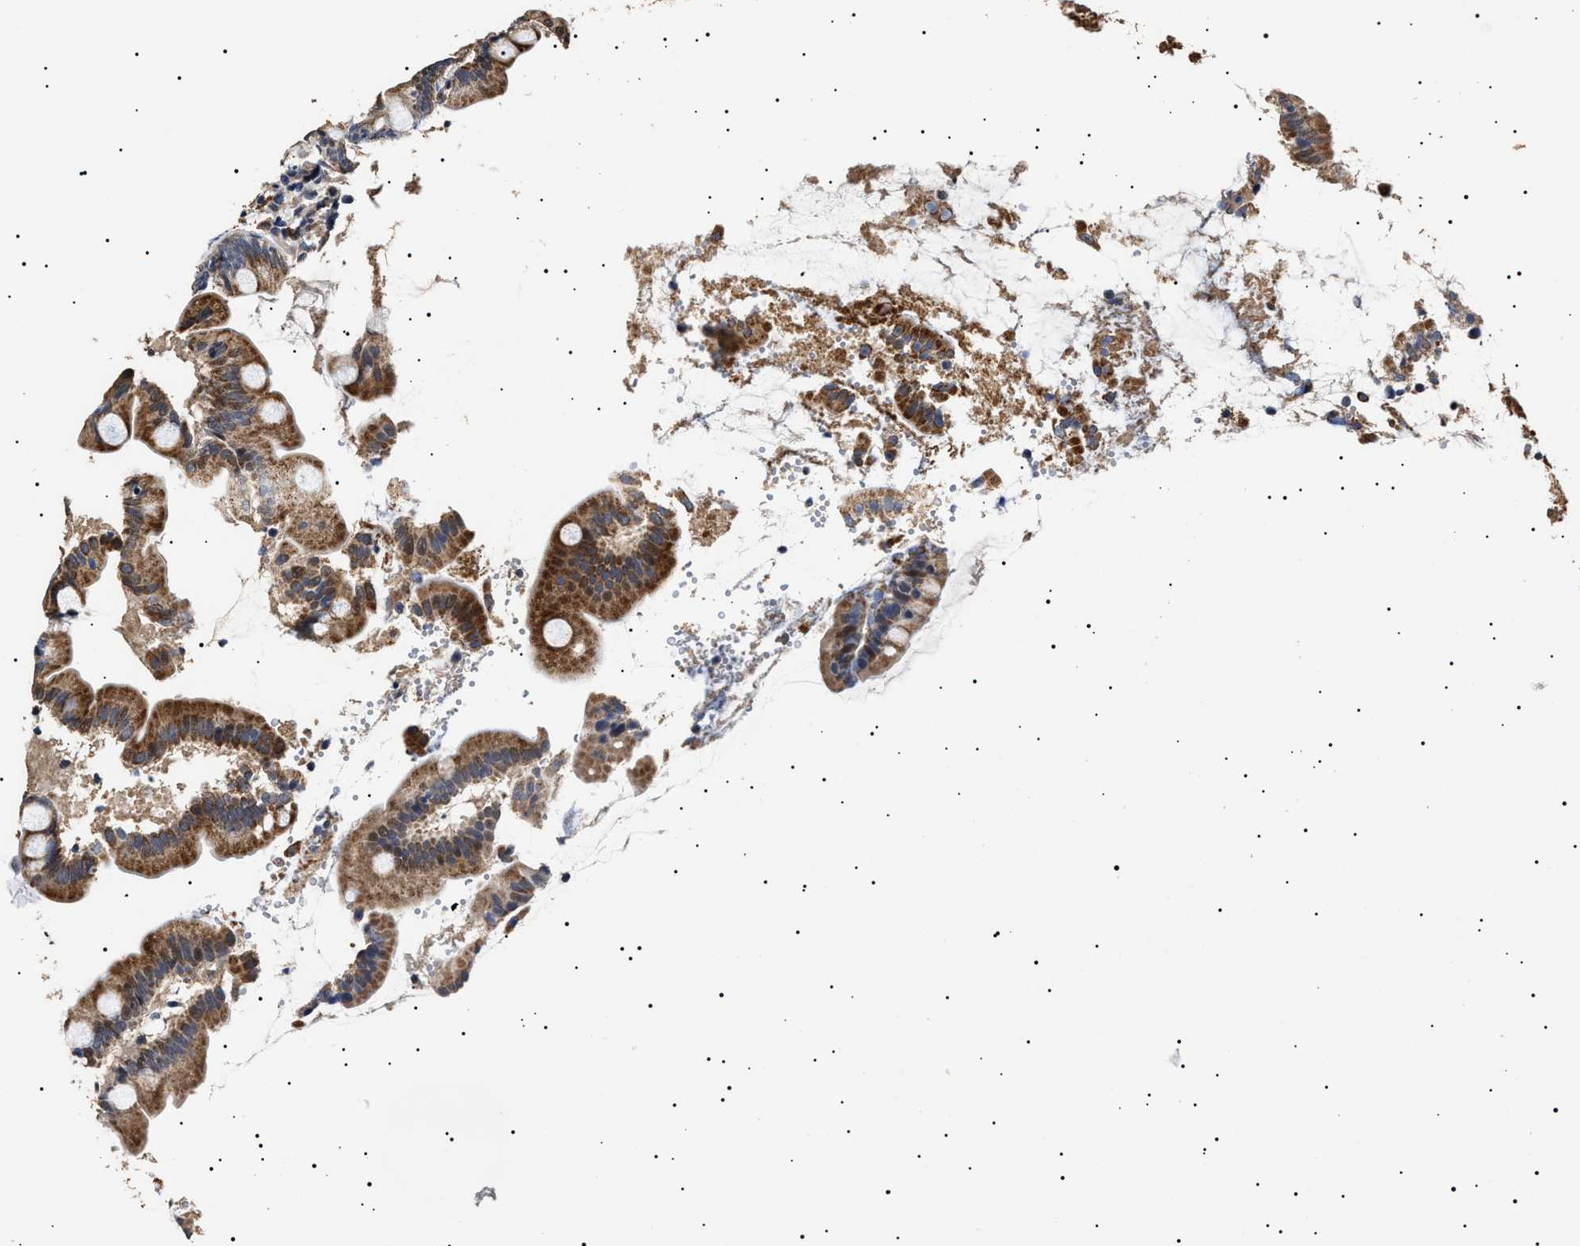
{"staining": {"intensity": "strong", "quantity": ">75%", "location": "cytoplasmic/membranous"}, "tissue": "small intestine", "cell_type": "Glandular cells", "image_type": "normal", "snomed": [{"axis": "morphology", "description": "Normal tissue, NOS"}, {"axis": "topography", "description": "Small intestine"}], "caption": "Immunohistochemistry (IHC) of normal human small intestine demonstrates high levels of strong cytoplasmic/membranous staining in about >75% of glandular cells.", "gene": "RAB34", "patient": {"sex": "female", "age": 56}}